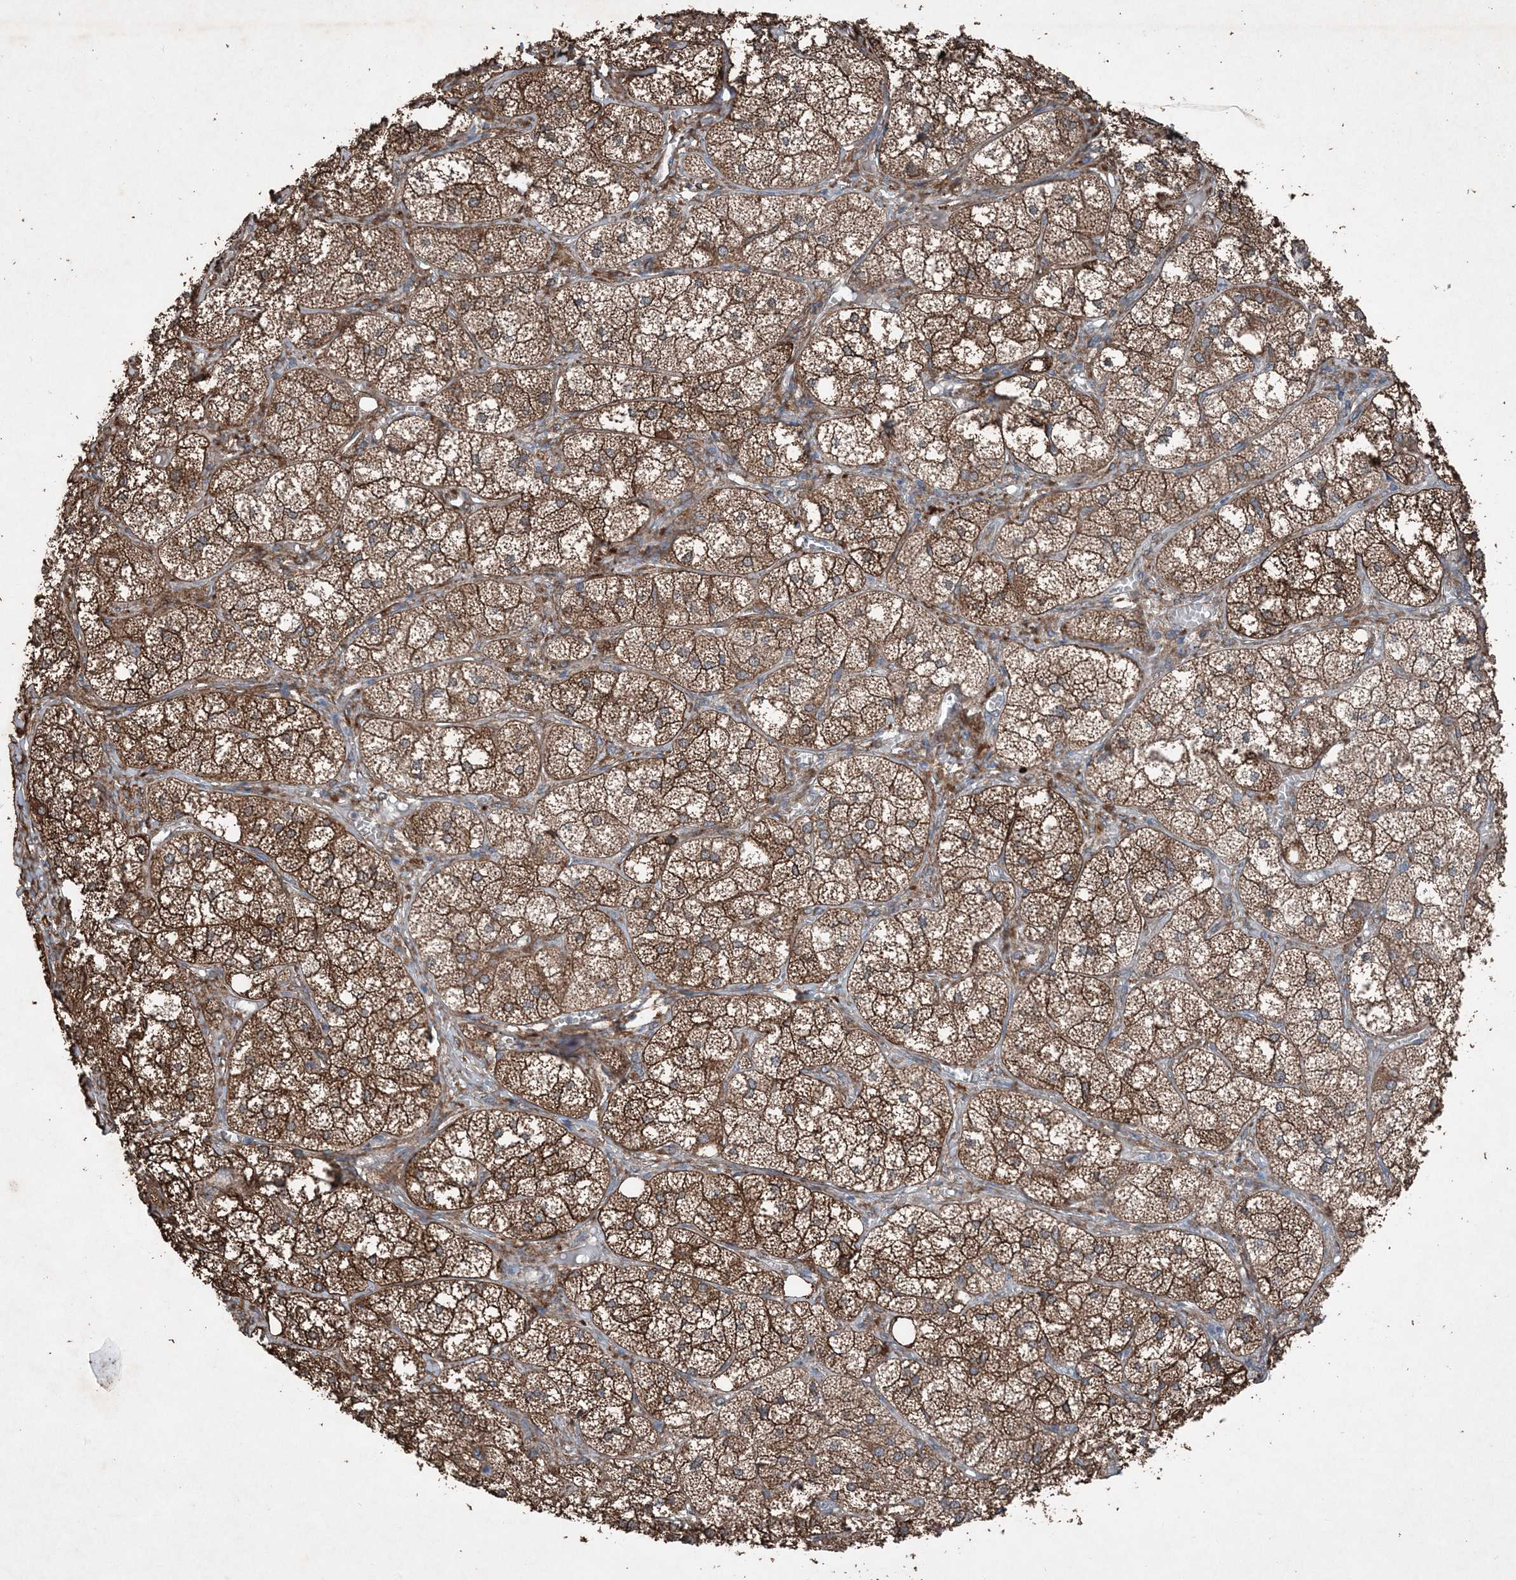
{"staining": {"intensity": "strong", "quantity": ">75%", "location": "cytoplasmic/membranous"}, "tissue": "adrenal gland", "cell_type": "Glandular cells", "image_type": "normal", "snomed": [{"axis": "morphology", "description": "Normal tissue, NOS"}, {"axis": "topography", "description": "Adrenal gland"}], "caption": "Protein expression analysis of benign human adrenal gland reveals strong cytoplasmic/membranous staining in about >75% of glandular cells. (IHC, brightfield microscopy, high magnification).", "gene": "PDIA6", "patient": {"sex": "female", "age": 61}}